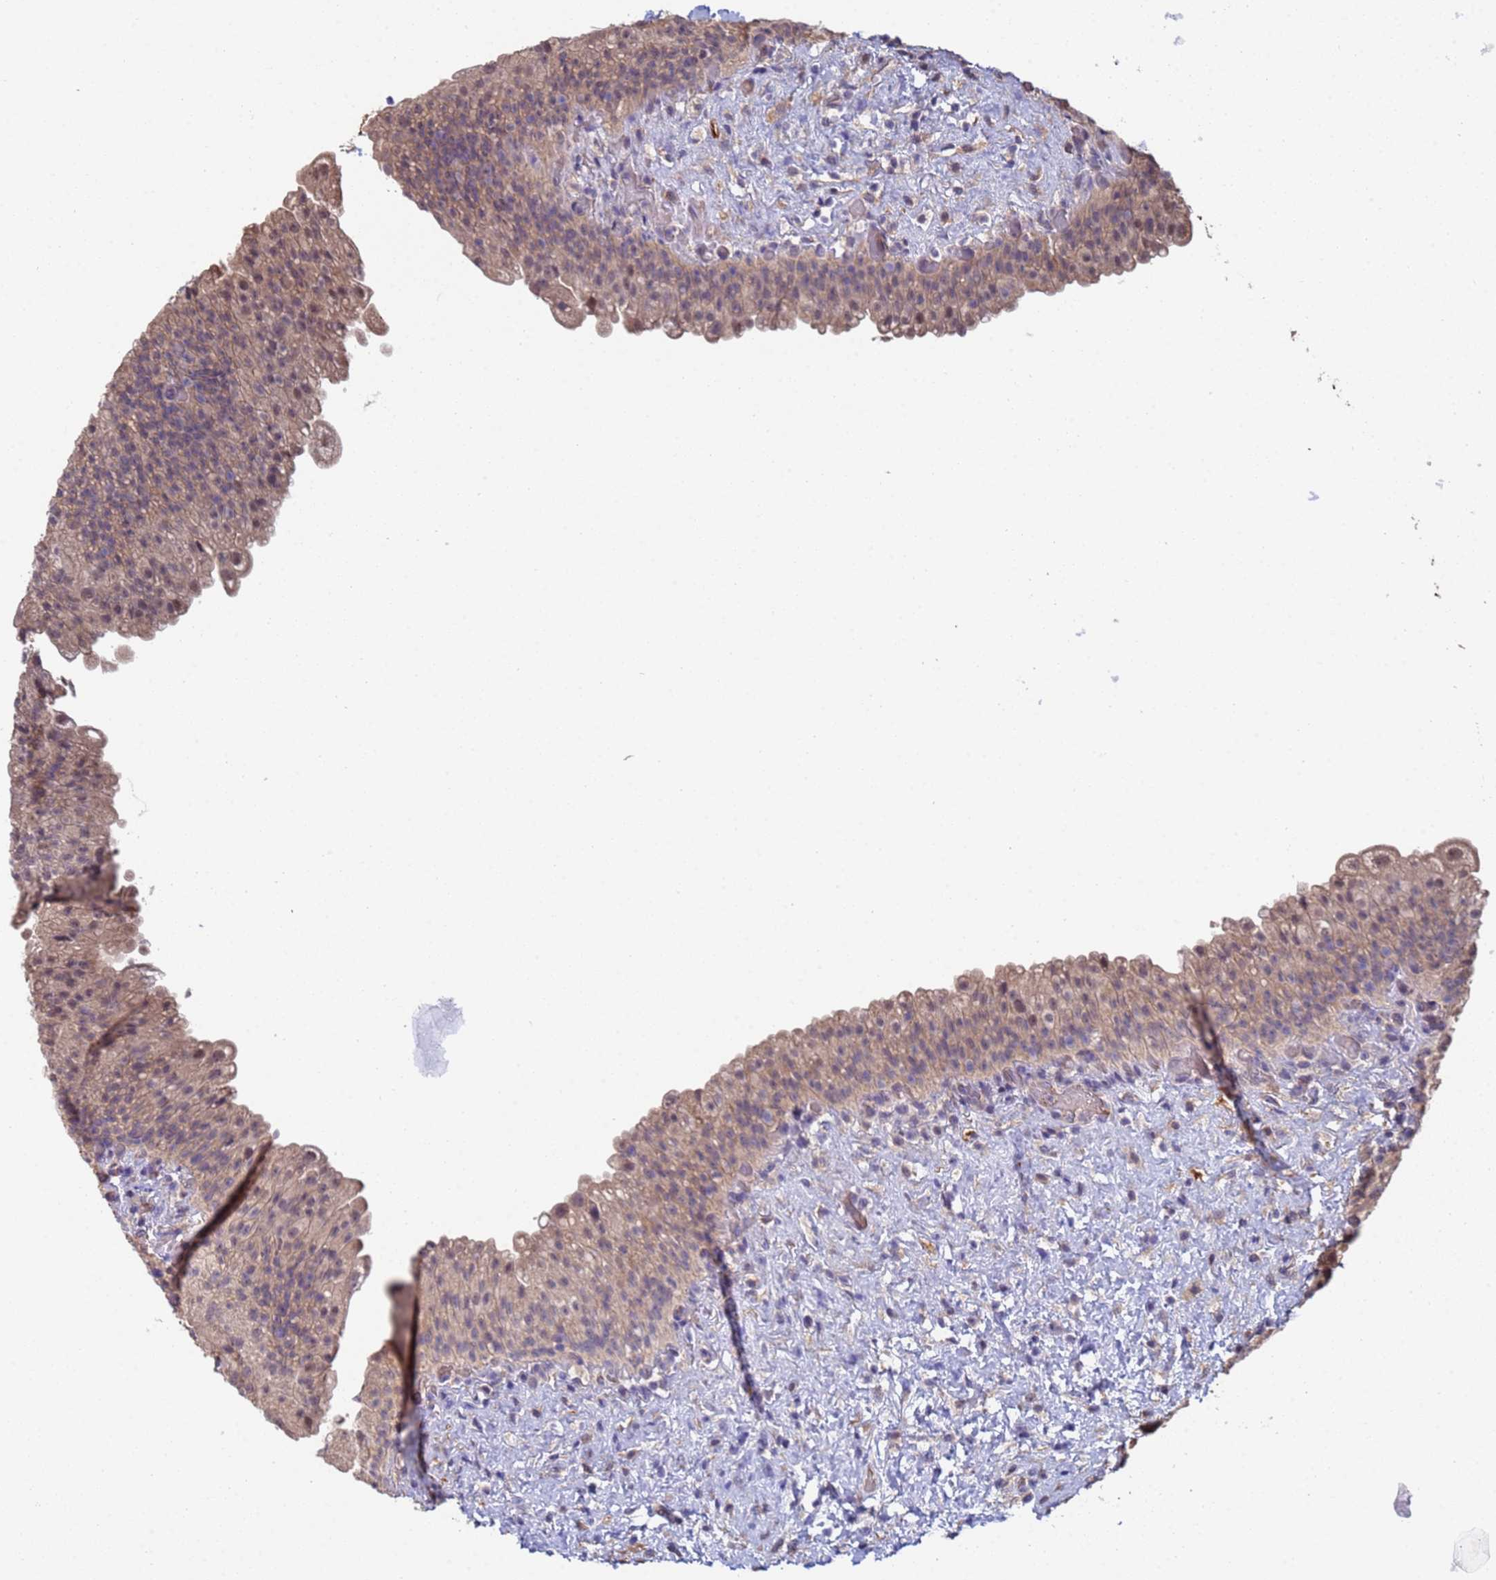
{"staining": {"intensity": "weak", "quantity": ">75%", "location": "cytoplasmic/membranous,nuclear"}, "tissue": "urinary bladder", "cell_type": "Urothelial cells", "image_type": "normal", "snomed": [{"axis": "morphology", "description": "Normal tissue, NOS"}, {"axis": "topography", "description": "Urinary bladder"}], "caption": "Immunohistochemical staining of benign human urinary bladder displays weak cytoplasmic/membranous,nuclear protein staining in approximately >75% of urothelial cells. (IHC, brightfield microscopy, high magnification).", "gene": "CLHC1", "patient": {"sex": "female", "age": 27}}